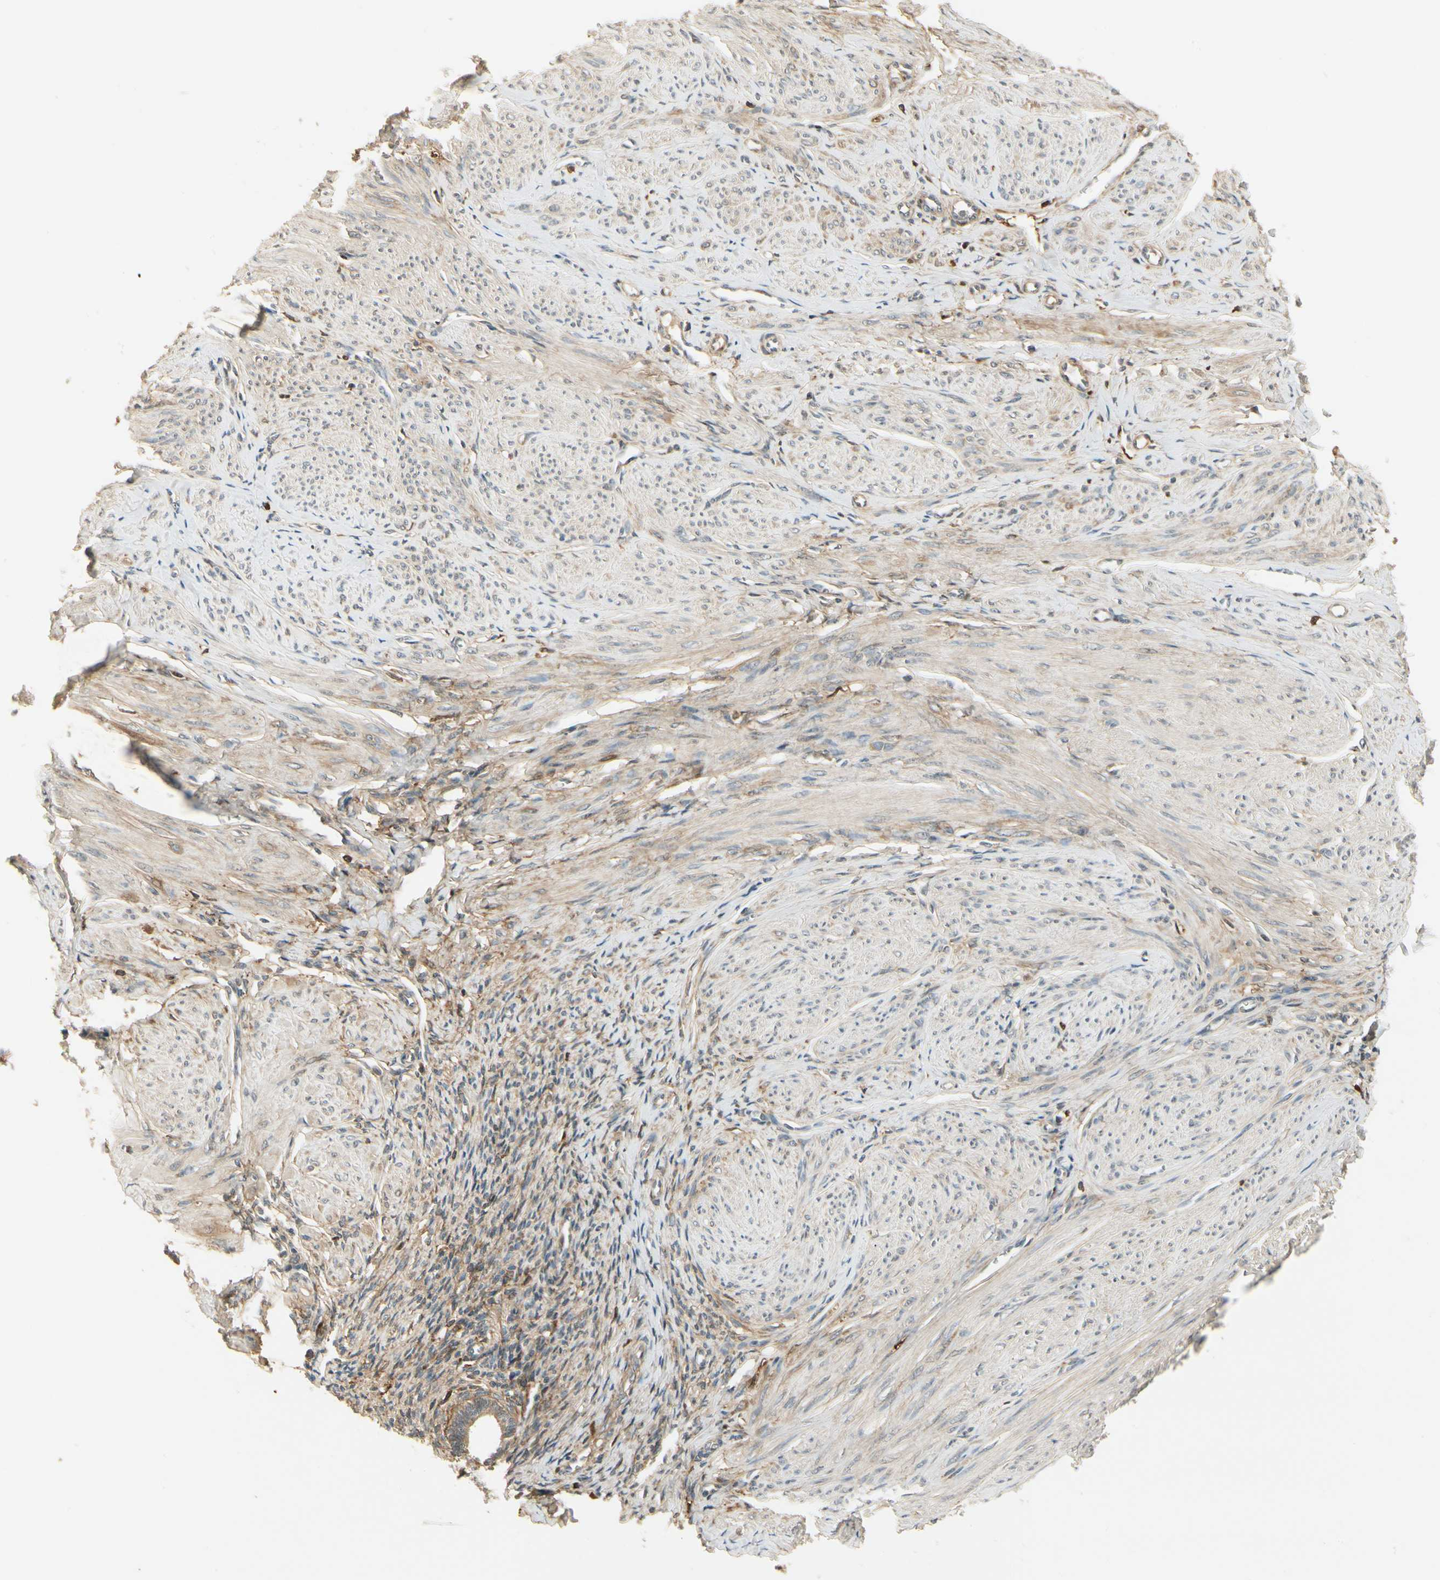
{"staining": {"intensity": "weak", "quantity": "25%-75%", "location": "cytoplasmic/membranous"}, "tissue": "smooth muscle", "cell_type": "Smooth muscle cells", "image_type": "normal", "snomed": [{"axis": "morphology", "description": "Normal tissue, NOS"}, {"axis": "topography", "description": "Uterus"}], "caption": "Normal smooth muscle exhibits weak cytoplasmic/membranous positivity in about 25%-75% of smooth muscle cells, visualized by immunohistochemistry.", "gene": "EPHB3", "patient": {"sex": "female", "age": 45}}